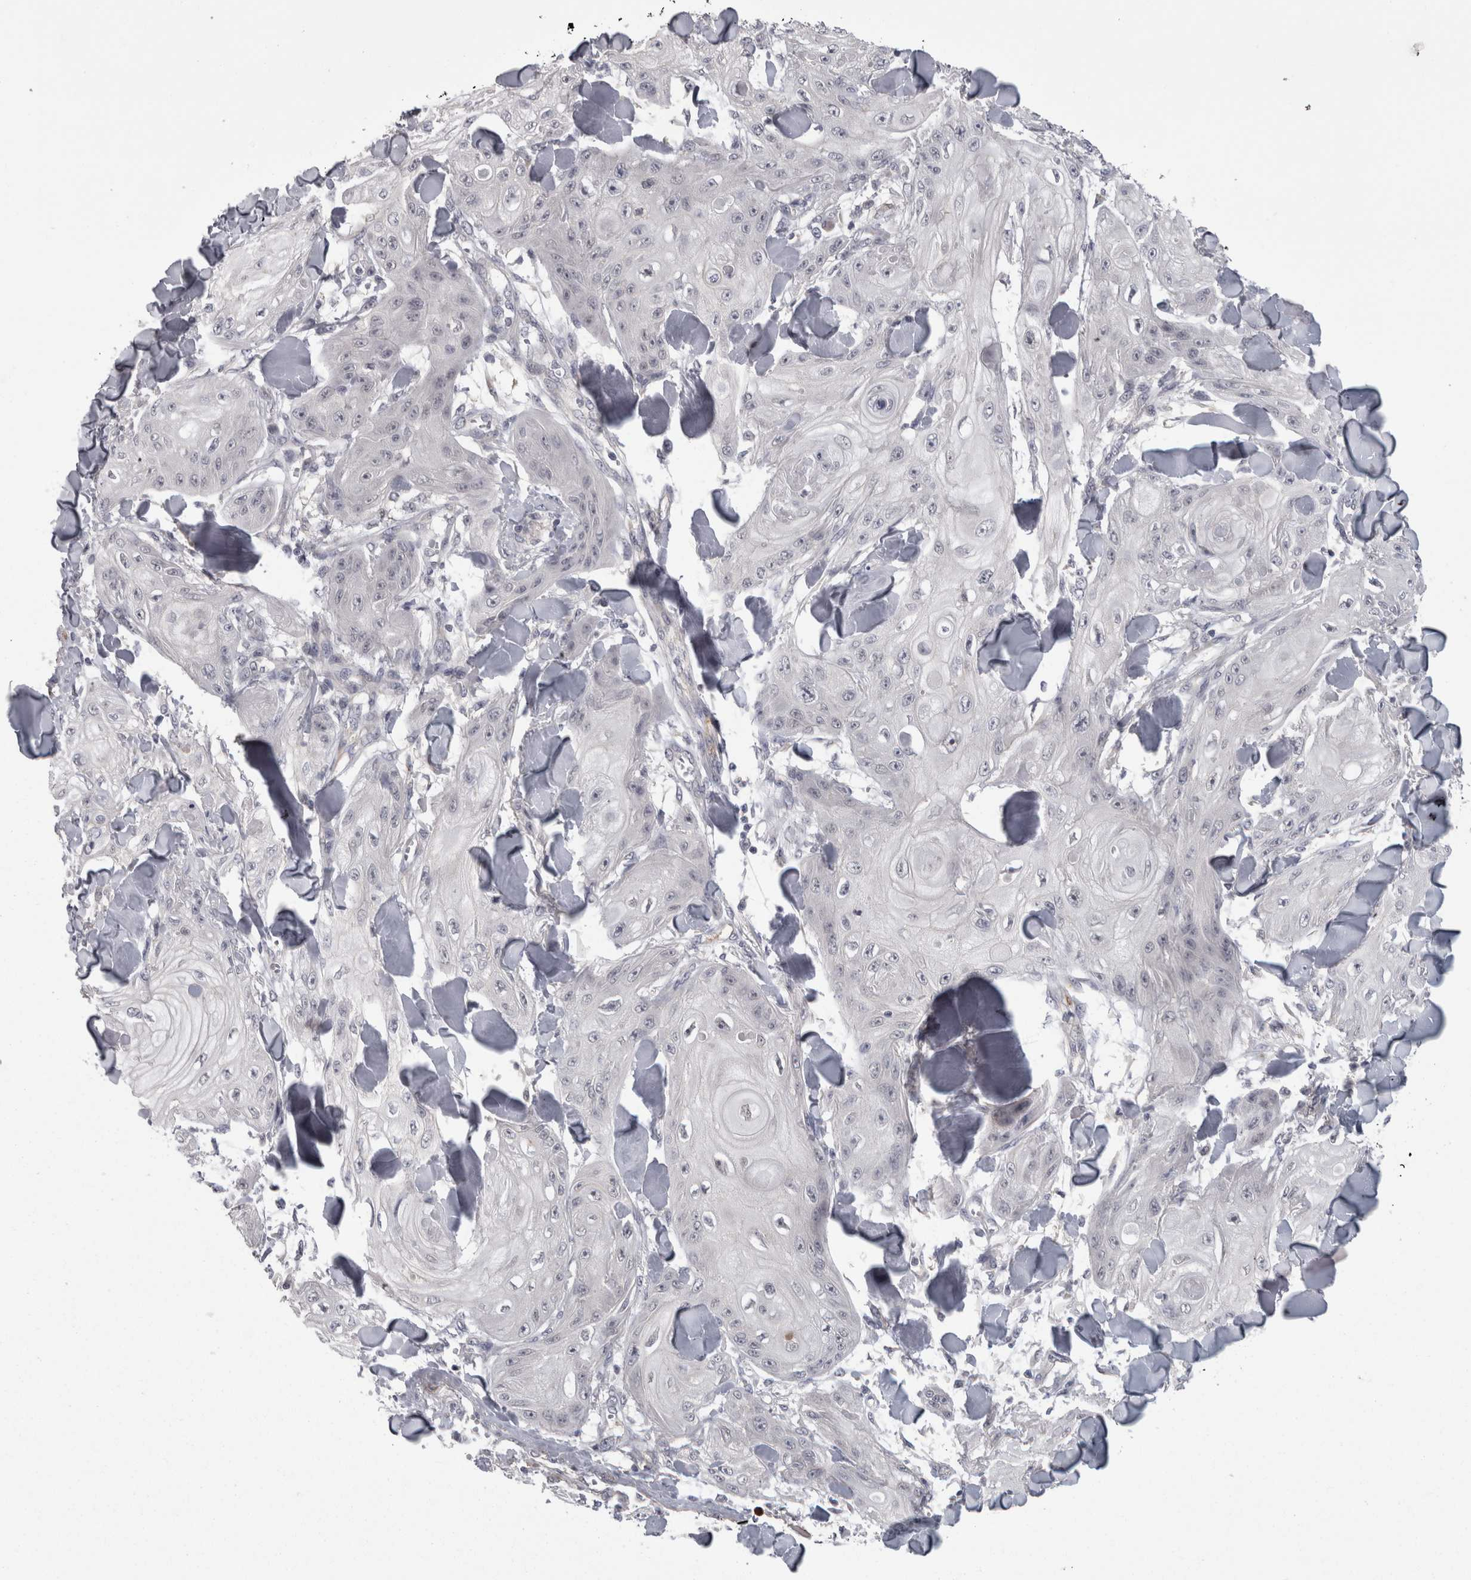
{"staining": {"intensity": "negative", "quantity": "none", "location": "none"}, "tissue": "skin cancer", "cell_type": "Tumor cells", "image_type": "cancer", "snomed": [{"axis": "morphology", "description": "Squamous cell carcinoma, NOS"}, {"axis": "topography", "description": "Skin"}], "caption": "Human squamous cell carcinoma (skin) stained for a protein using immunohistochemistry shows no expression in tumor cells.", "gene": "RMDN1", "patient": {"sex": "male", "age": 74}}